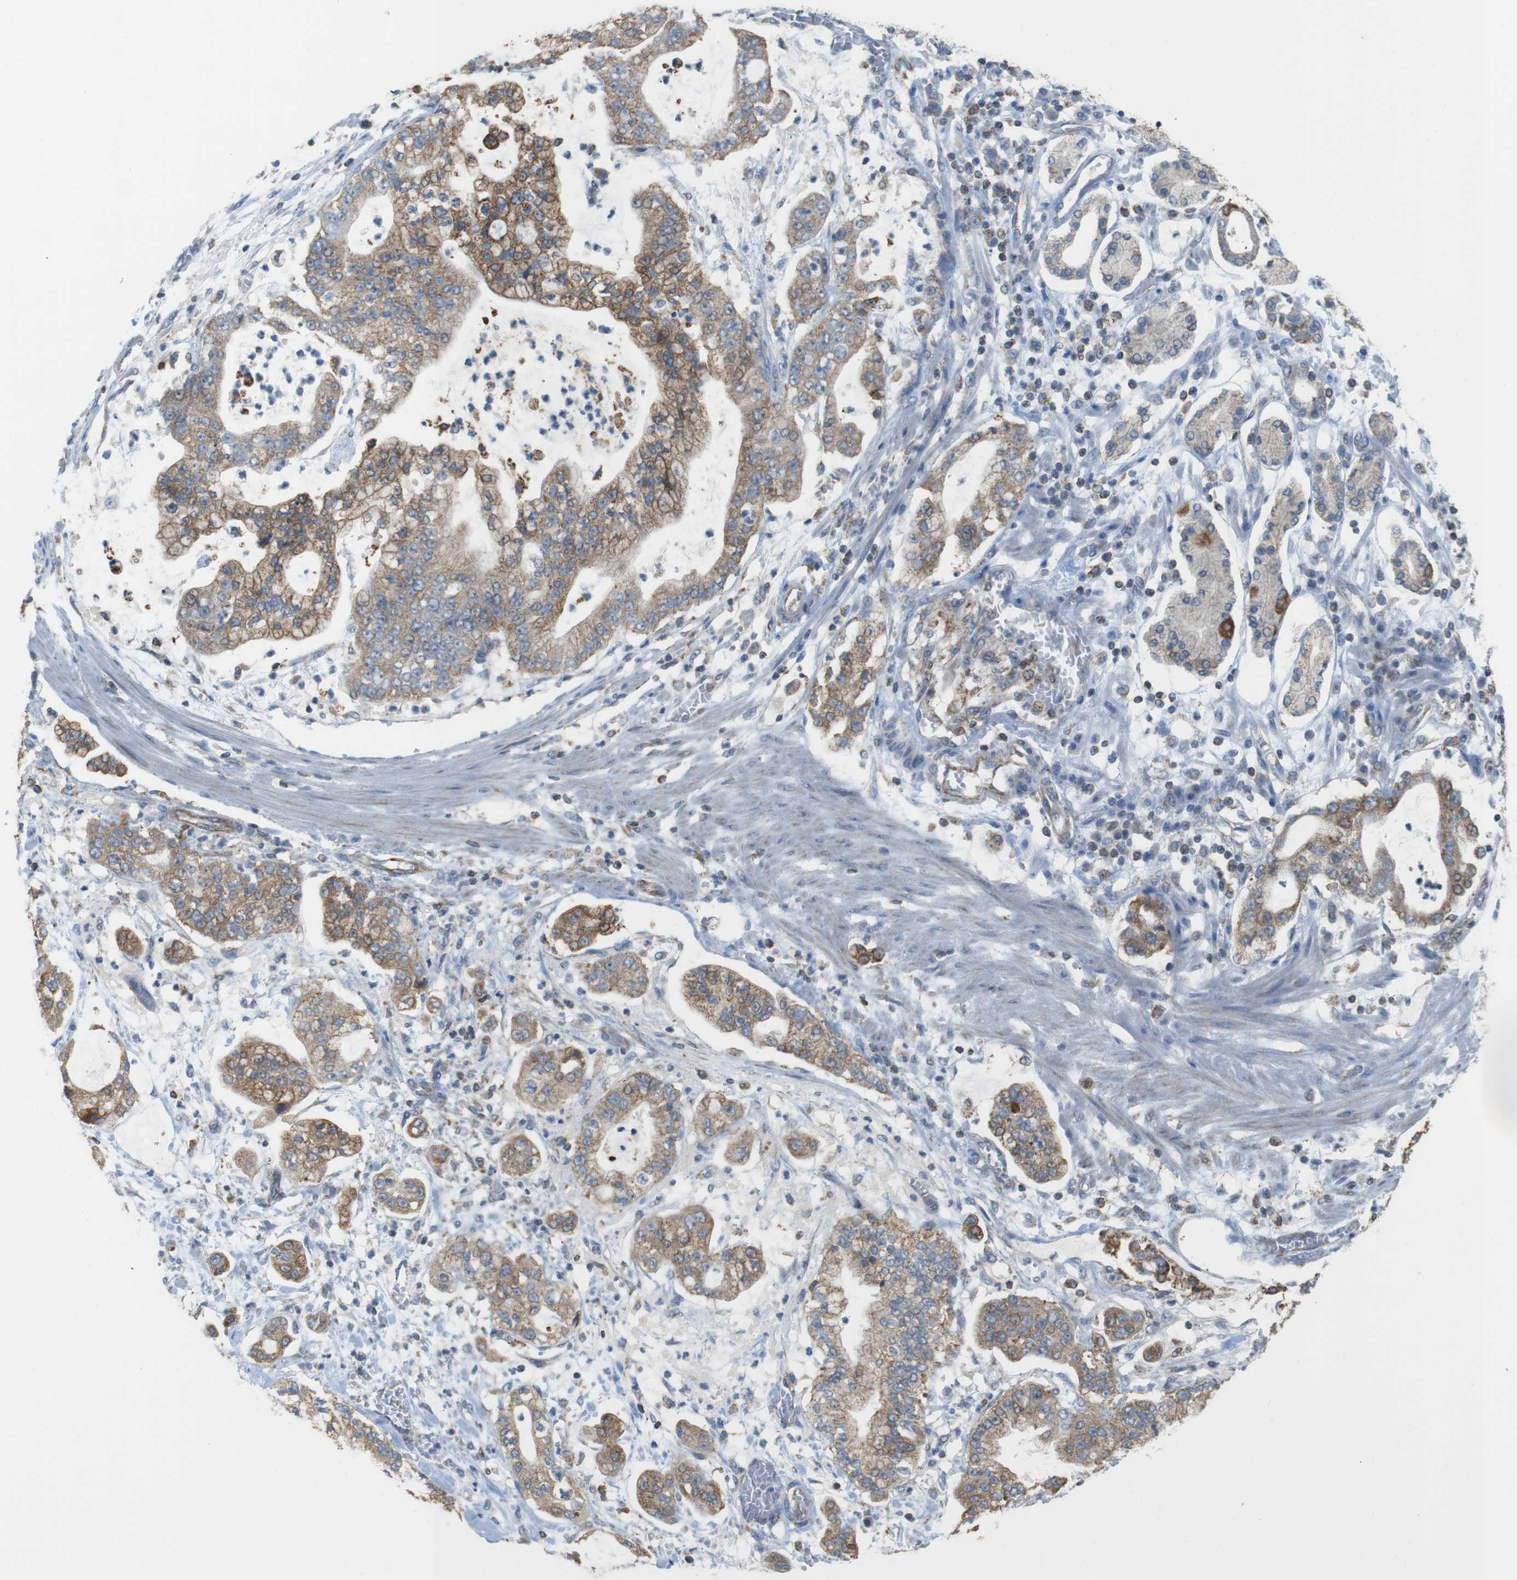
{"staining": {"intensity": "moderate", "quantity": ">75%", "location": "cytoplasmic/membranous"}, "tissue": "stomach cancer", "cell_type": "Tumor cells", "image_type": "cancer", "snomed": [{"axis": "morphology", "description": "Adenocarcinoma, NOS"}, {"axis": "topography", "description": "Stomach"}], "caption": "Immunohistochemical staining of human stomach cancer (adenocarcinoma) shows medium levels of moderate cytoplasmic/membranous staining in approximately >75% of tumor cells.", "gene": "GRIK2", "patient": {"sex": "male", "age": 76}}